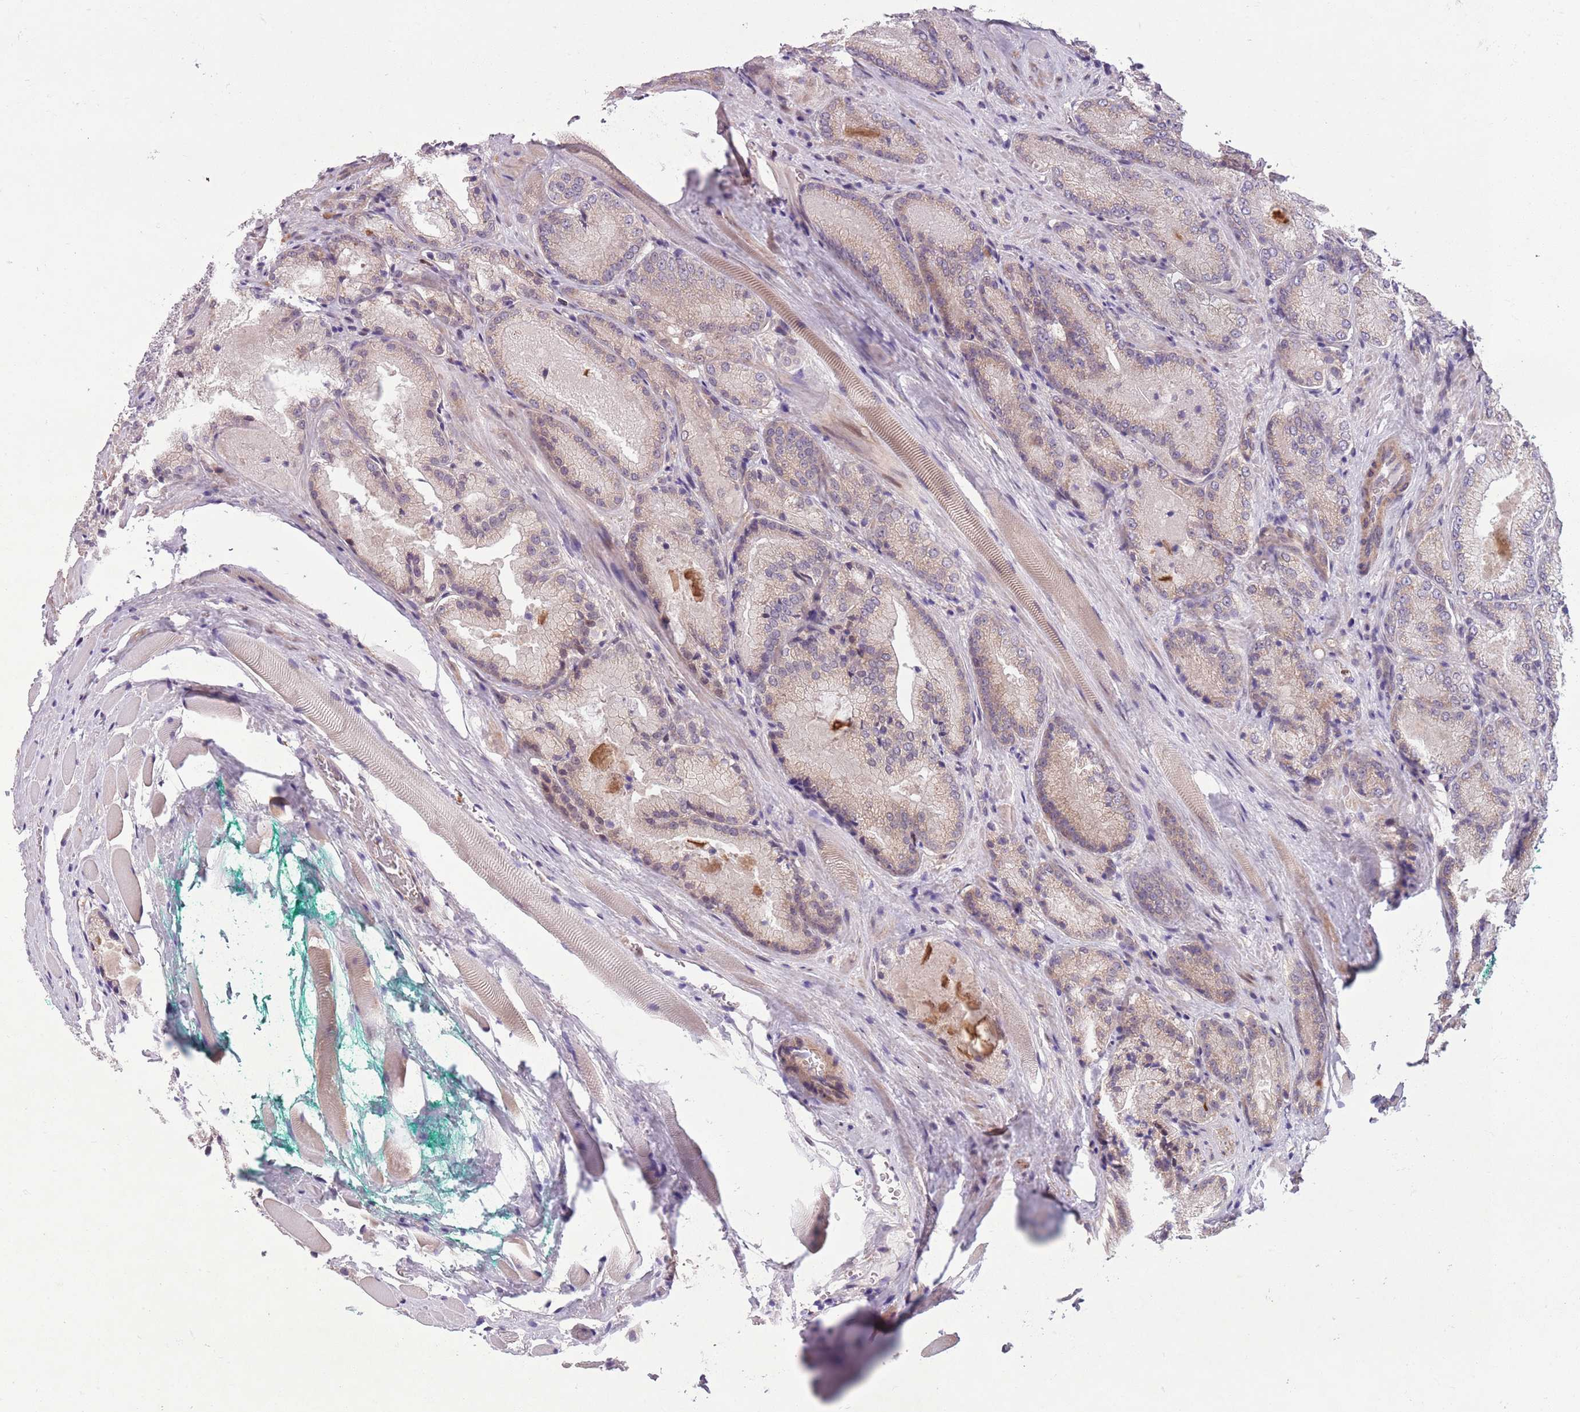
{"staining": {"intensity": "weak", "quantity": "<25%", "location": "cytoplasmic/membranous"}, "tissue": "prostate cancer", "cell_type": "Tumor cells", "image_type": "cancer", "snomed": [{"axis": "morphology", "description": "Adenocarcinoma, Low grade"}, {"axis": "topography", "description": "Prostate"}], "caption": "Prostate cancer stained for a protein using immunohistochemistry (IHC) reveals no expression tumor cells.", "gene": "ADCY7", "patient": {"sex": "male", "age": 74}}